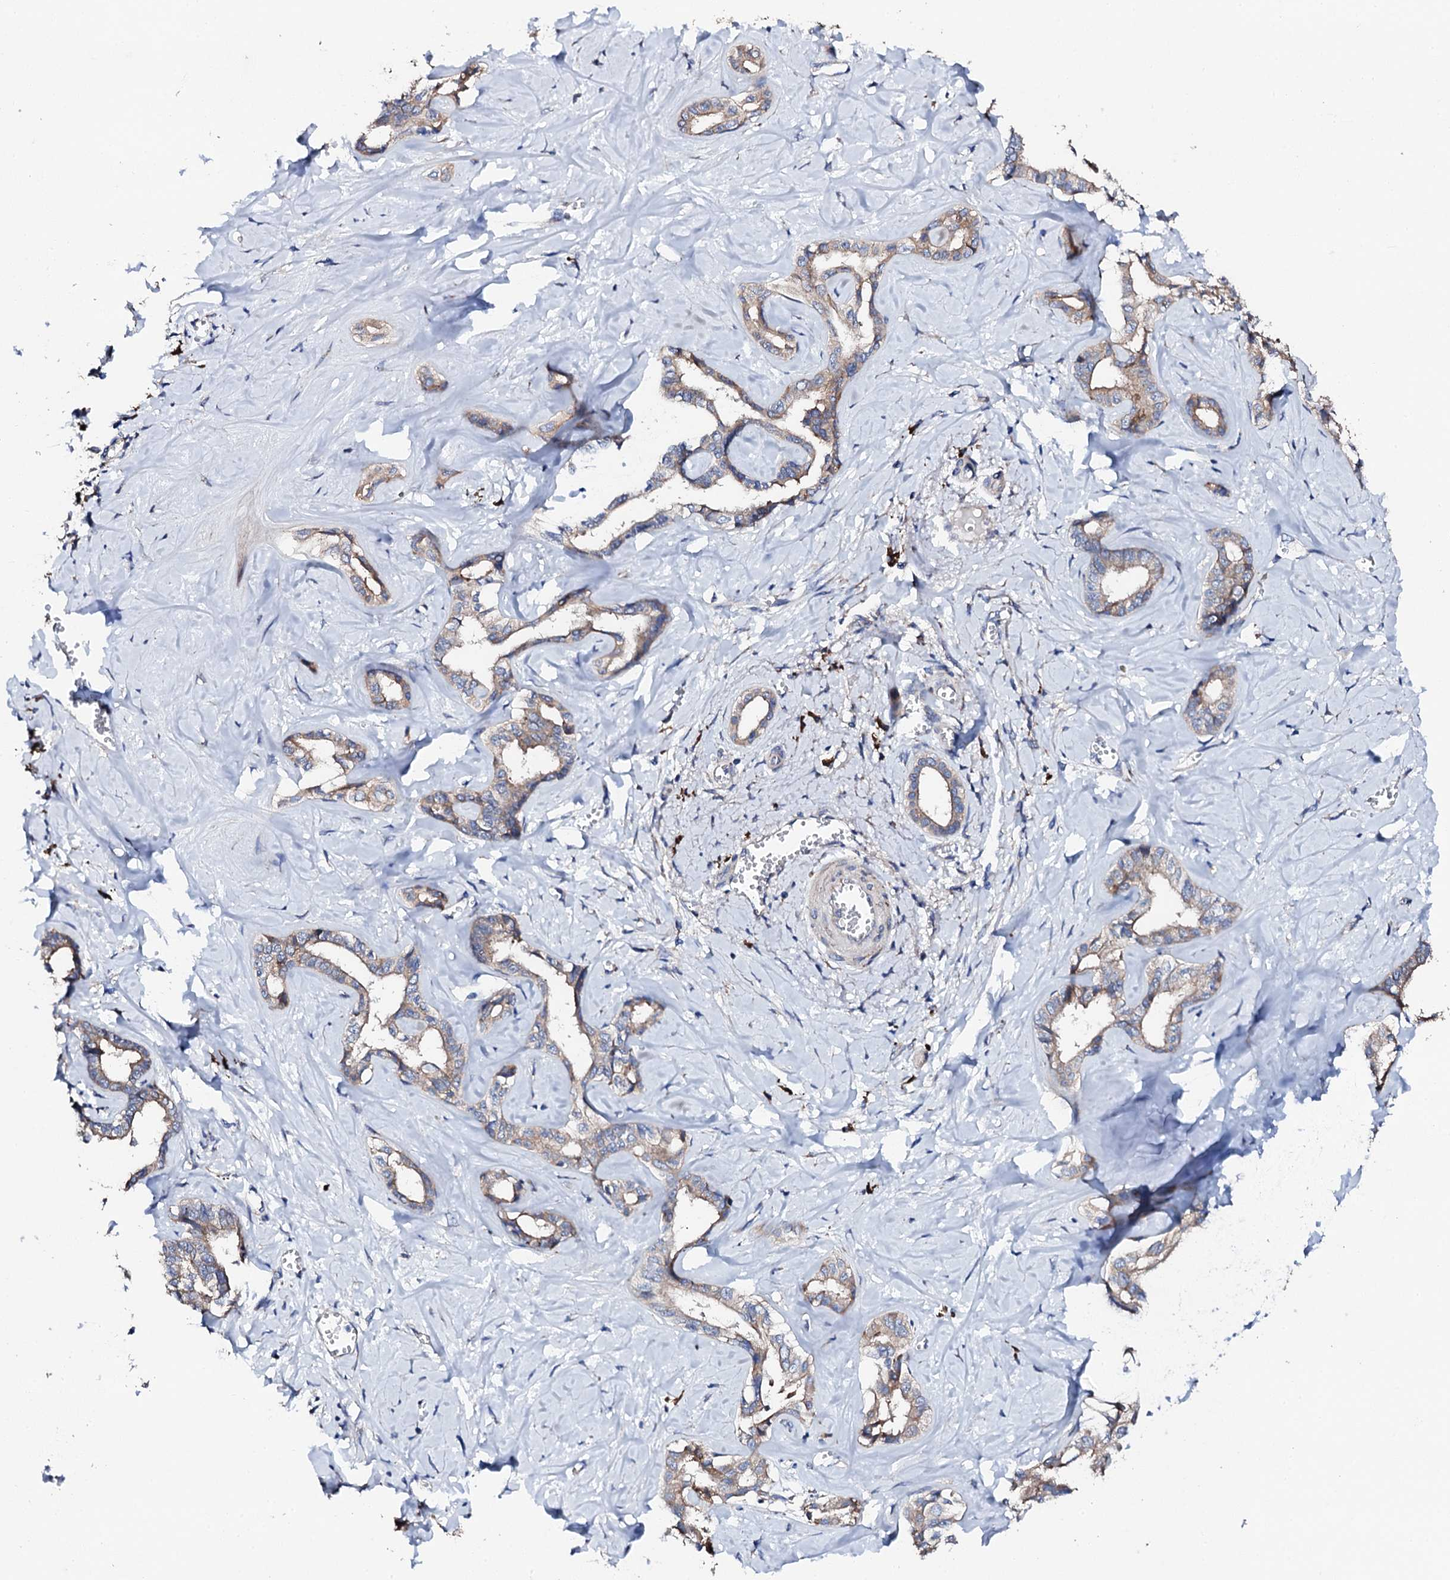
{"staining": {"intensity": "moderate", "quantity": "25%-75%", "location": "cytoplasmic/membranous"}, "tissue": "liver cancer", "cell_type": "Tumor cells", "image_type": "cancer", "snomed": [{"axis": "morphology", "description": "Cholangiocarcinoma"}, {"axis": "topography", "description": "Liver"}], "caption": "Moderate cytoplasmic/membranous positivity is appreciated in approximately 25%-75% of tumor cells in liver cancer (cholangiocarcinoma).", "gene": "LIPT2", "patient": {"sex": "female", "age": 77}}